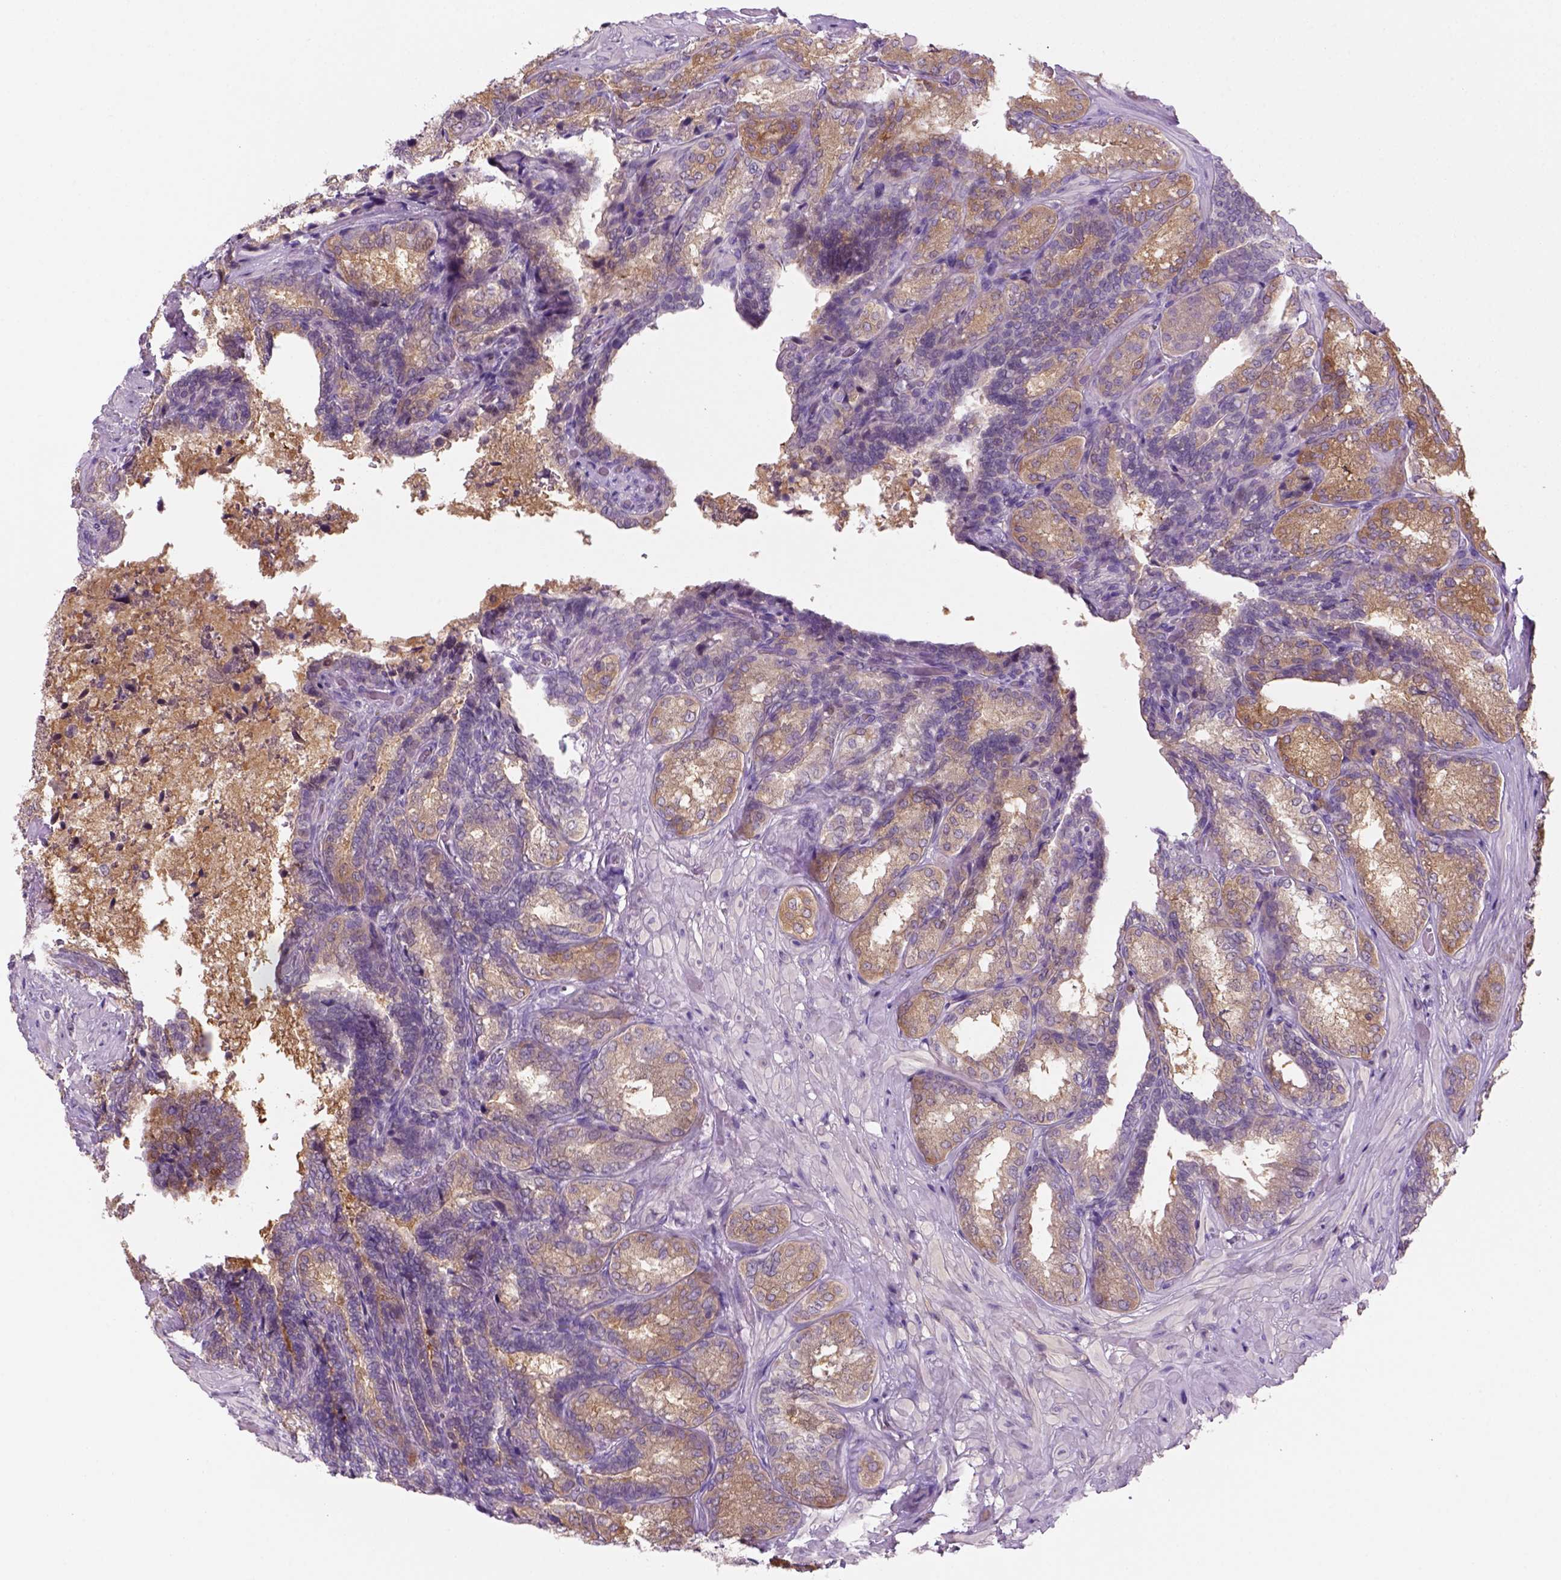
{"staining": {"intensity": "moderate", "quantity": ">75%", "location": "cytoplasmic/membranous"}, "tissue": "seminal vesicle", "cell_type": "Glandular cells", "image_type": "normal", "snomed": [{"axis": "morphology", "description": "Normal tissue, NOS"}, {"axis": "topography", "description": "Seminal veicle"}], "caption": "Protein staining of unremarkable seminal vesicle displays moderate cytoplasmic/membranous staining in about >75% of glandular cells. Using DAB (3,3'-diaminobenzidine) (brown) and hematoxylin (blue) stains, captured at high magnification using brightfield microscopy.", "gene": "GOT1", "patient": {"sex": "male", "age": 68}}